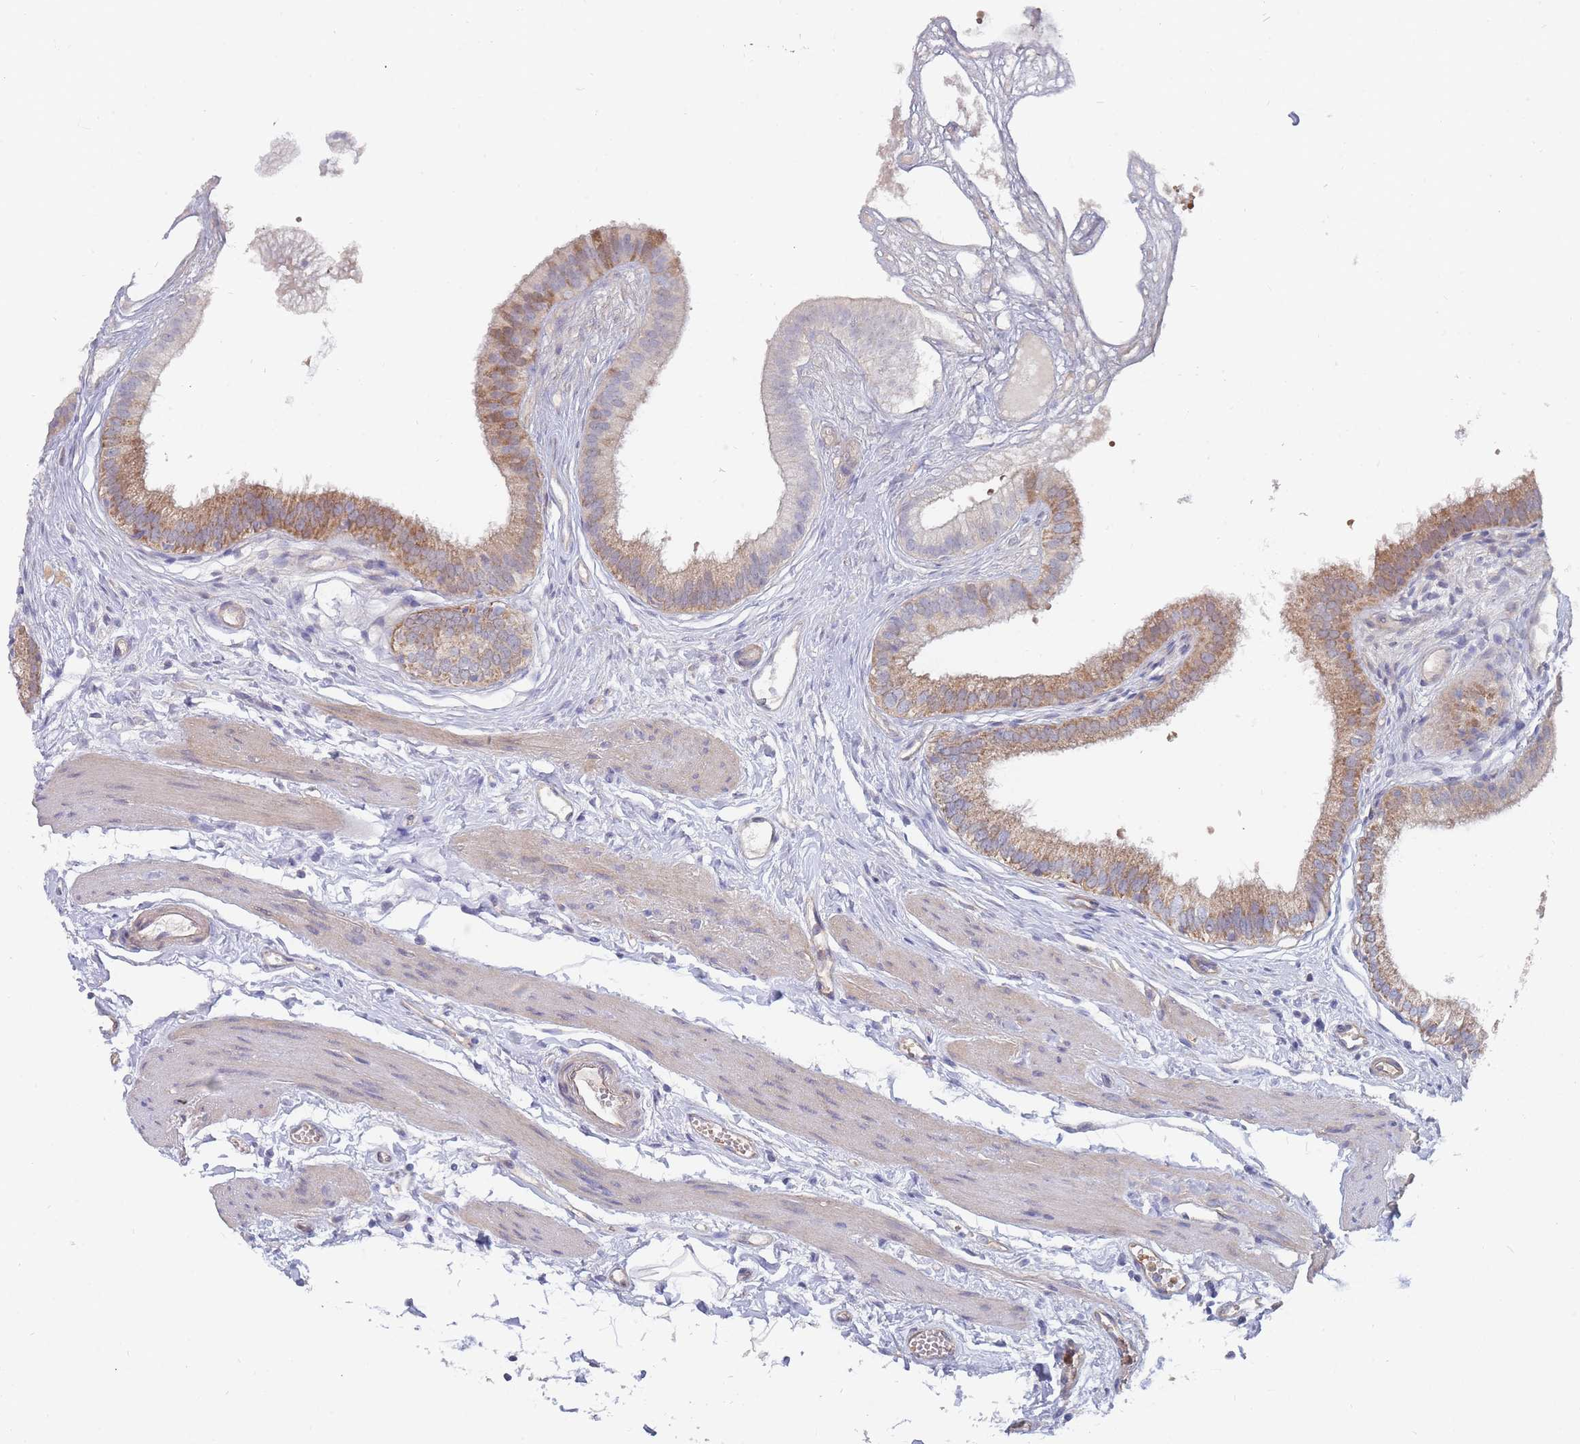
{"staining": {"intensity": "moderate", "quantity": ">75%", "location": "cytoplasmic/membranous"}, "tissue": "gallbladder", "cell_type": "Glandular cells", "image_type": "normal", "snomed": [{"axis": "morphology", "description": "Normal tissue, NOS"}, {"axis": "topography", "description": "Gallbladder"}], "caption": "Moderate cytoplasmic/membranous protein staining is seen in approximately >75% of glandular cells in gallbladder.", "gene": "NUB1", "patient": {"sex": "female", "age": 54}}